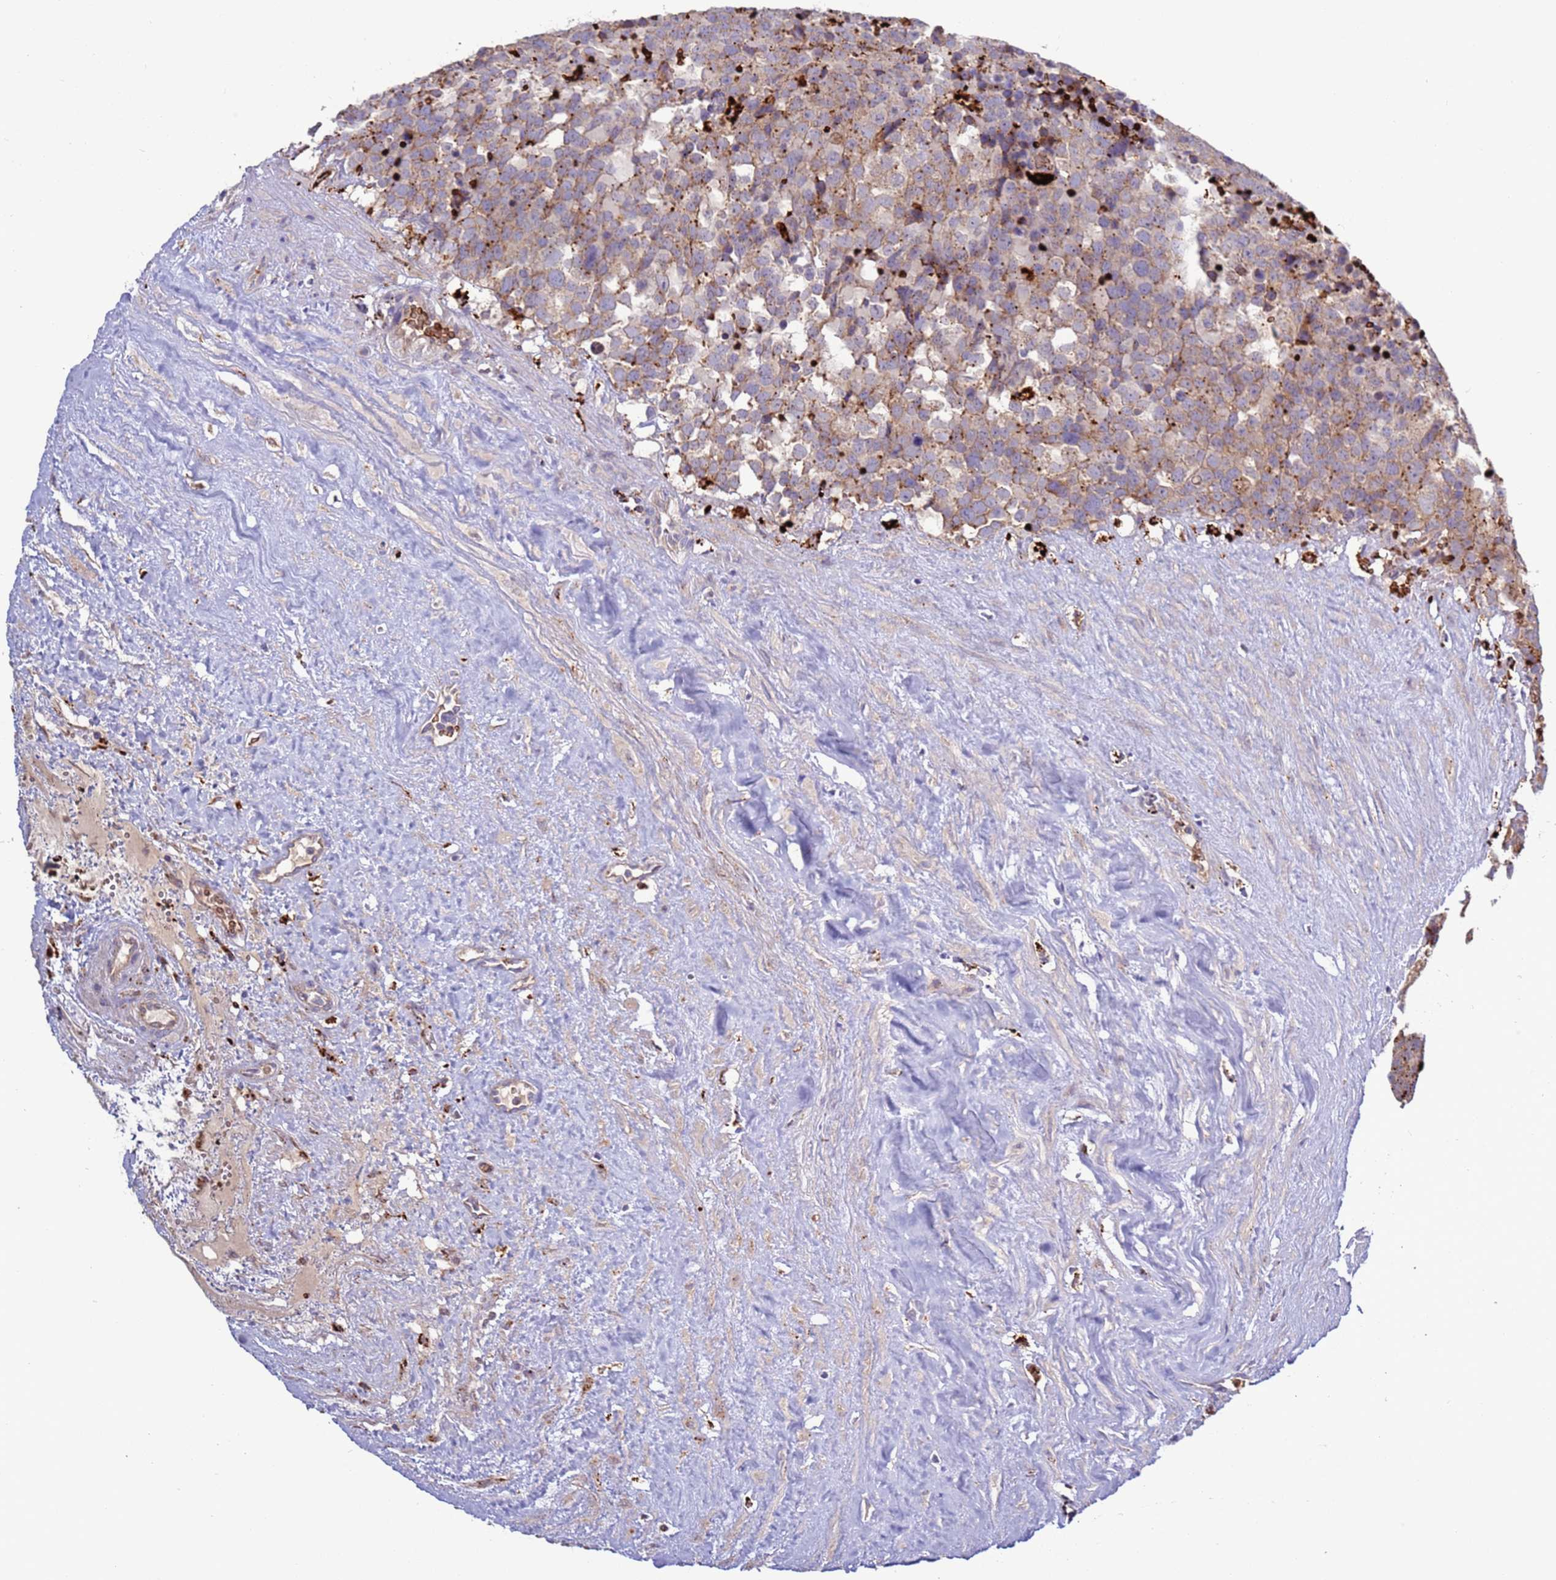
{"staining": {"intensity": "moderate", "quantity": ">75%", "location": "cytoplasmic/membranous"}, "tissue": "testis cancer", "cell_type": "Tumor cells", "image_type": "cancer", "snomed": [{"axis": "morphology", "description": "Seminoma, NOS"}, {"axis": "topography", "description": "Testis"}], "caption": "This is an image of IHC staining of seminoma (testis), which shows moderate expression in the cytoplasmic/membranous of tumor cells.", "gene": "VPS36", "patient": {"sex": "male", "age": 71}}